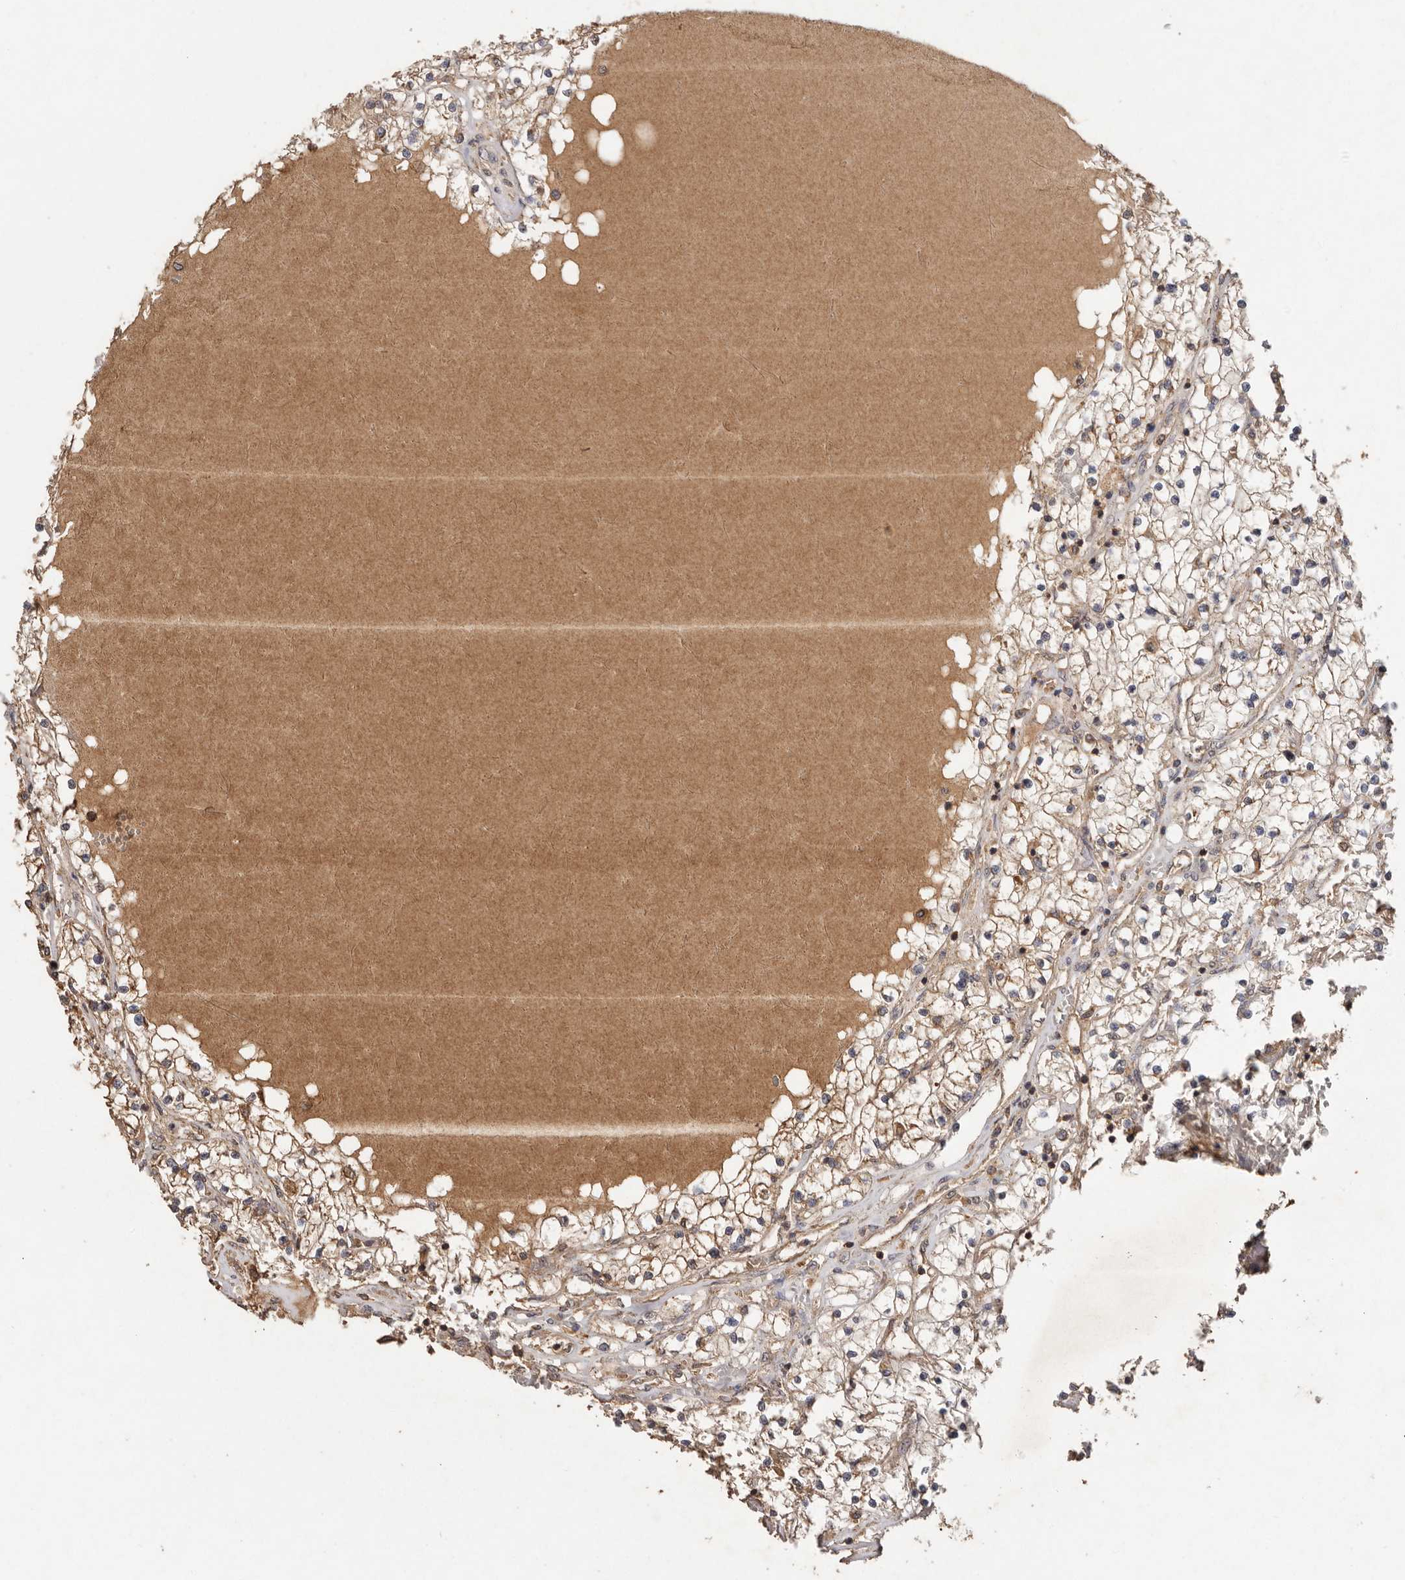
{"staining": {"intensity": "weak", "quantity": ">75%", "location": "cytoplasmic/membranous"}, "tissue": "renal cancer", "cell_type": "Tumor cells", "image_type": "cancer", "snomed": [{"axis": "morphology", "description": "Normal tissue, NOS"}, {"axis": "morphology", "description": "Adenocarcinoma, NOS"}, {"axis": "topography", "description": "Kidney"}], "caption": "Renal cancer stained with DAB IHC reveals low levels of weak cytoplasmic/membranous staining in approximately >75% of tumor cells. (Stains: DAB (3,3'-diaminobenzidine) in brown, nuclei in blue, Microscopy: brightfield microscopy at high magnification).", "gene": "RWDD1", "patient": {"sex": "male", "age": 68}}